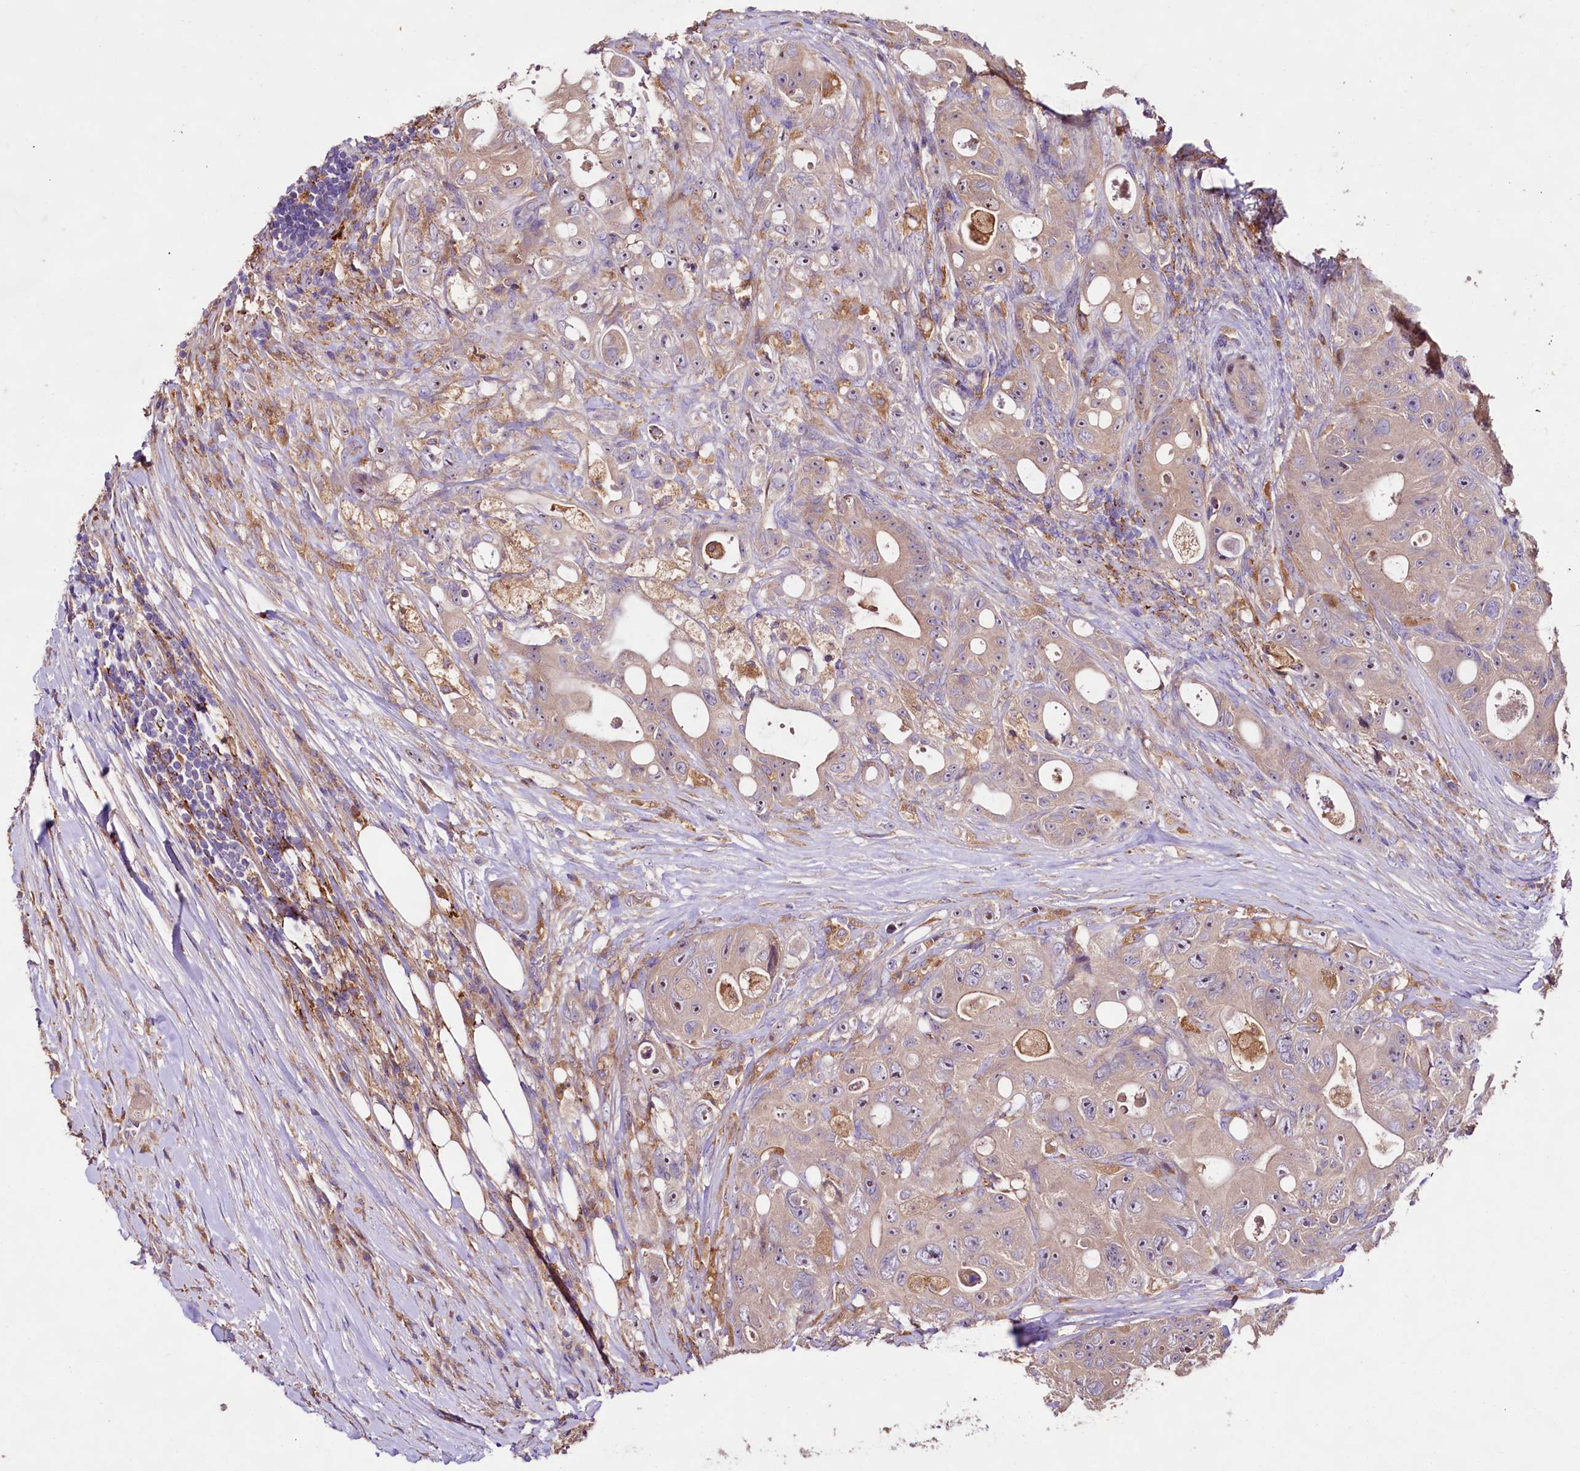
{"staining": {"intensity": "negative", "quantity": "none", "location": "none"}, "tissue": "colorectal cancer", "cell_type": "Tumor cells", "image_type": "cancer", "snomed": [{"axis": "morphology", "description": "Adenocarcinoma, NOS"}, {"axis": "topography", "description": "Colon"}], "caption": "There is no significant expression in tumor cells of colorectal adenocarcinoma.", "gene": "DMXL2", "patient": {"sex": "female", "age": 46}}